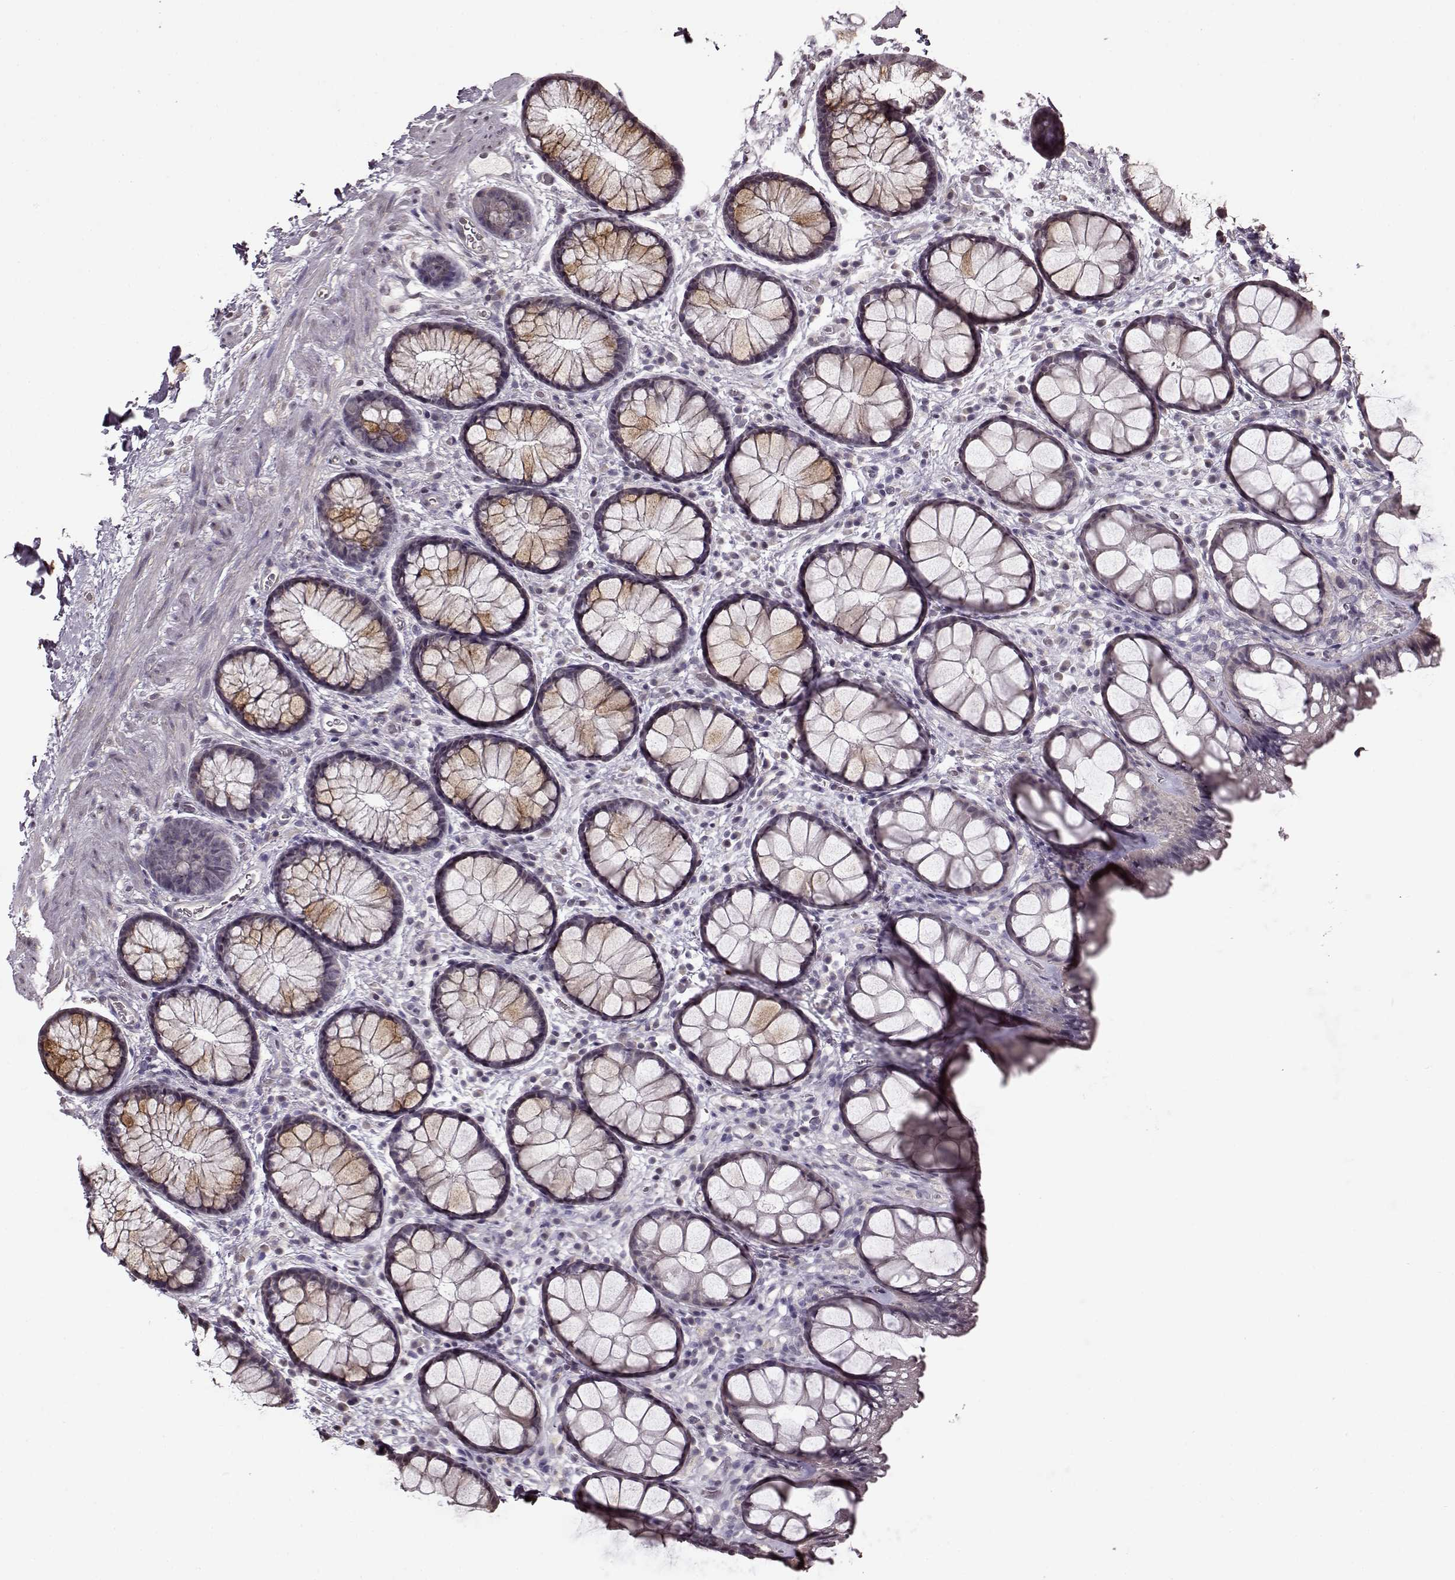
{"staining": {"intensity": "moderate", "quantity": "<25%", "location": "cytoplasmic/membranous"}, "tissue": "rectum", "cell_type": "Glandular cells", "image_type": "normal", "snomed": [{"axis": "morphology", "description": "Normal tissue, NOS"}, {"axis": "topography", "description": "Rectum"}], "caption": "DAB (3,3'-diaminobenzidine) immunohistochemical staining of unremarkable human rectum demonstrates moderate cytoplasmic/membranous protein expression in about <25% of glandular cells.", "gene": "FSHB", "patient": {"sex": "female", "age": 62}}